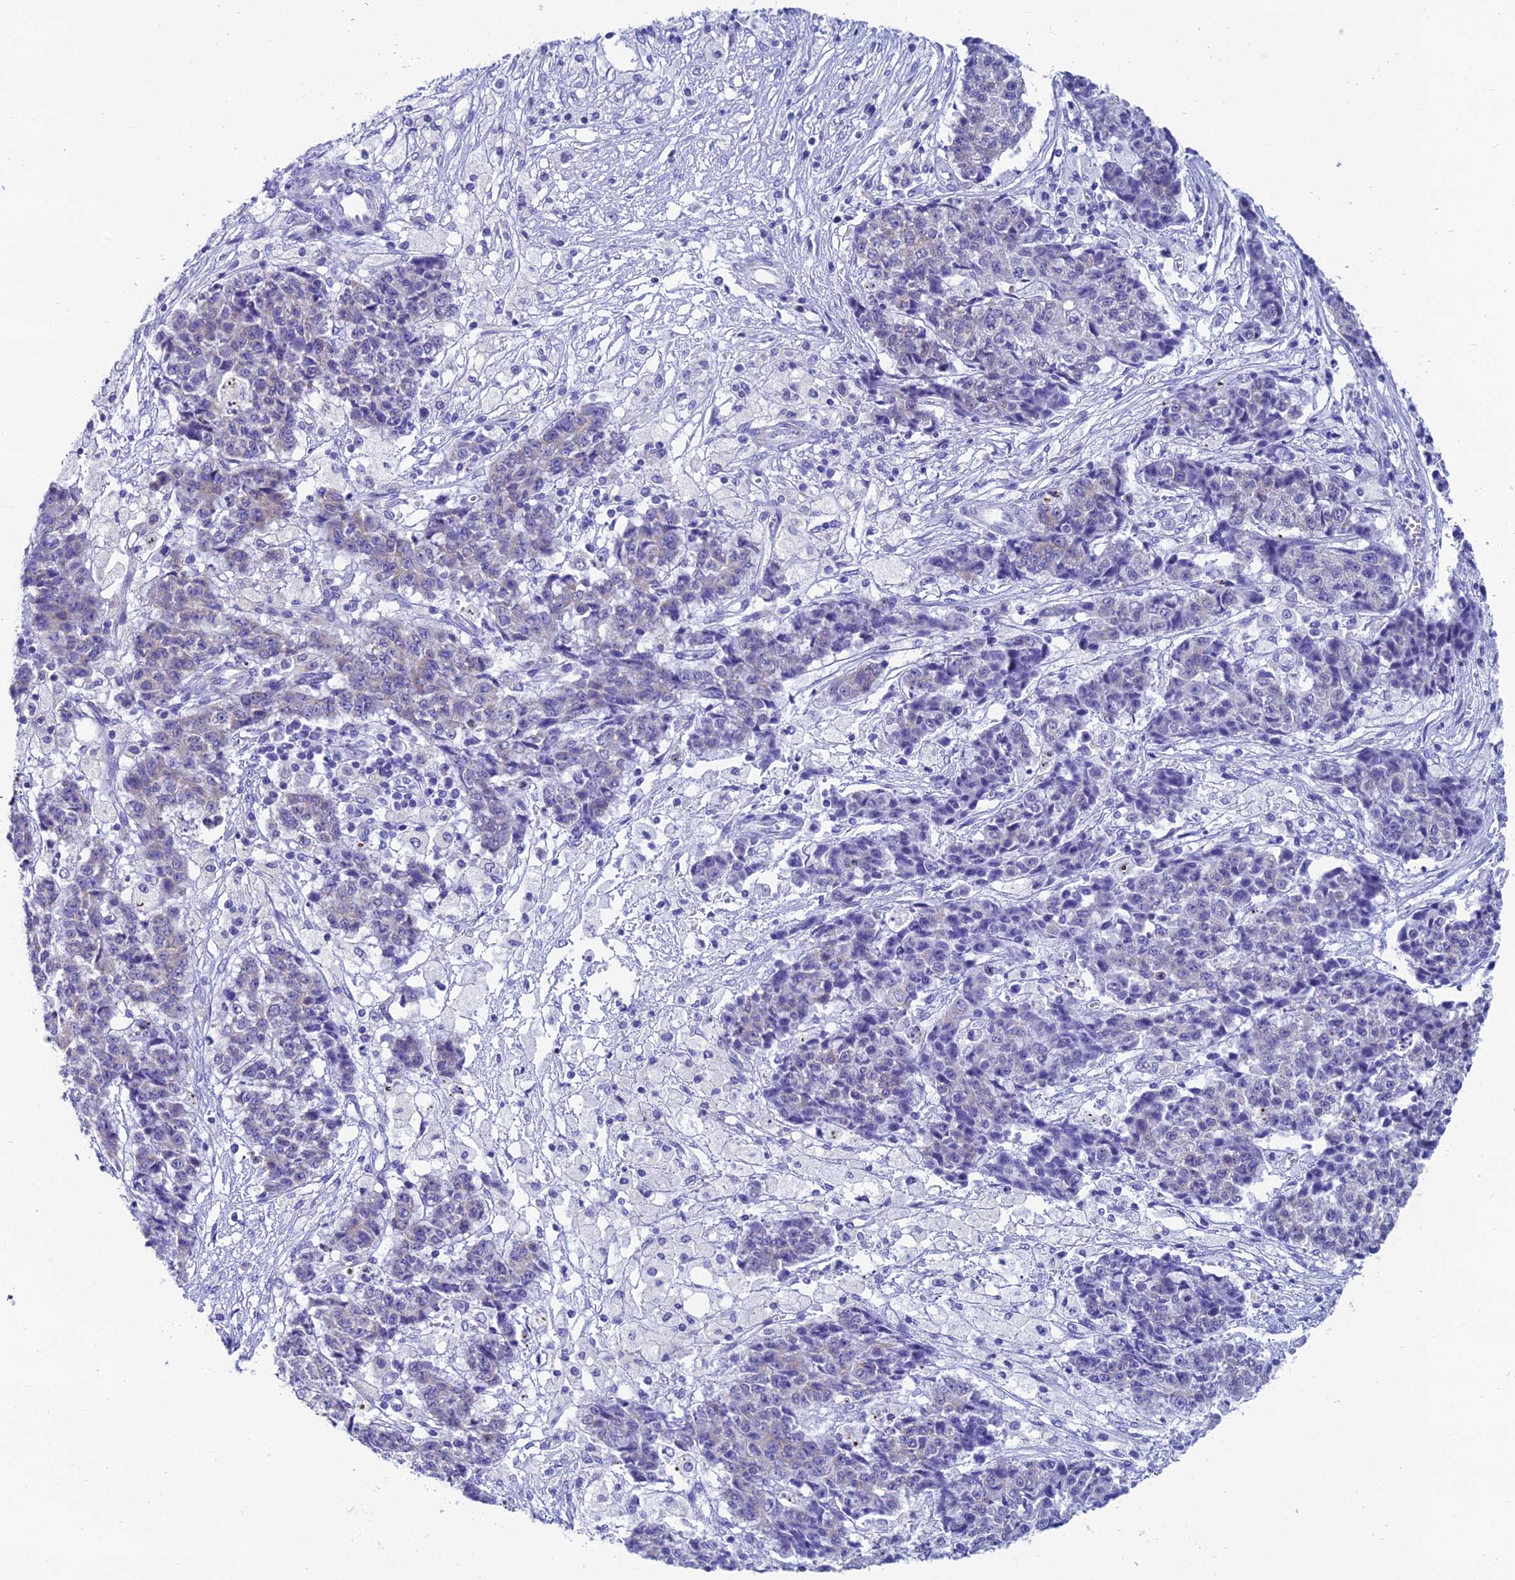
{"staining": {"intensity": "negative", "quantity": "none", "location": "none"}, "tissue": "ovarian cancer", "cell_type": "Tumor cells", "image_type": "cancer", "snomed": [{"axis": "morphology", "description": "Carcinoma, endometroid"}, {"axis": "topography", "description": "Ovary"}], "caption": "Immunohistochemistry (IHC) image of neoplastic tissue: human endometroid carcinoma (ovarian) stained with DAB (3,3'-diaminobenzidine) demonstrates no significant protein staining in tumor cells. The staining was performed using DAB to visualize the protein expression in brown, while the nuclei were stained in blue with hematoxylin (Magnification: 20x).", "gene": "REEP4", "patient": {"sex": "female", "age": 42}}